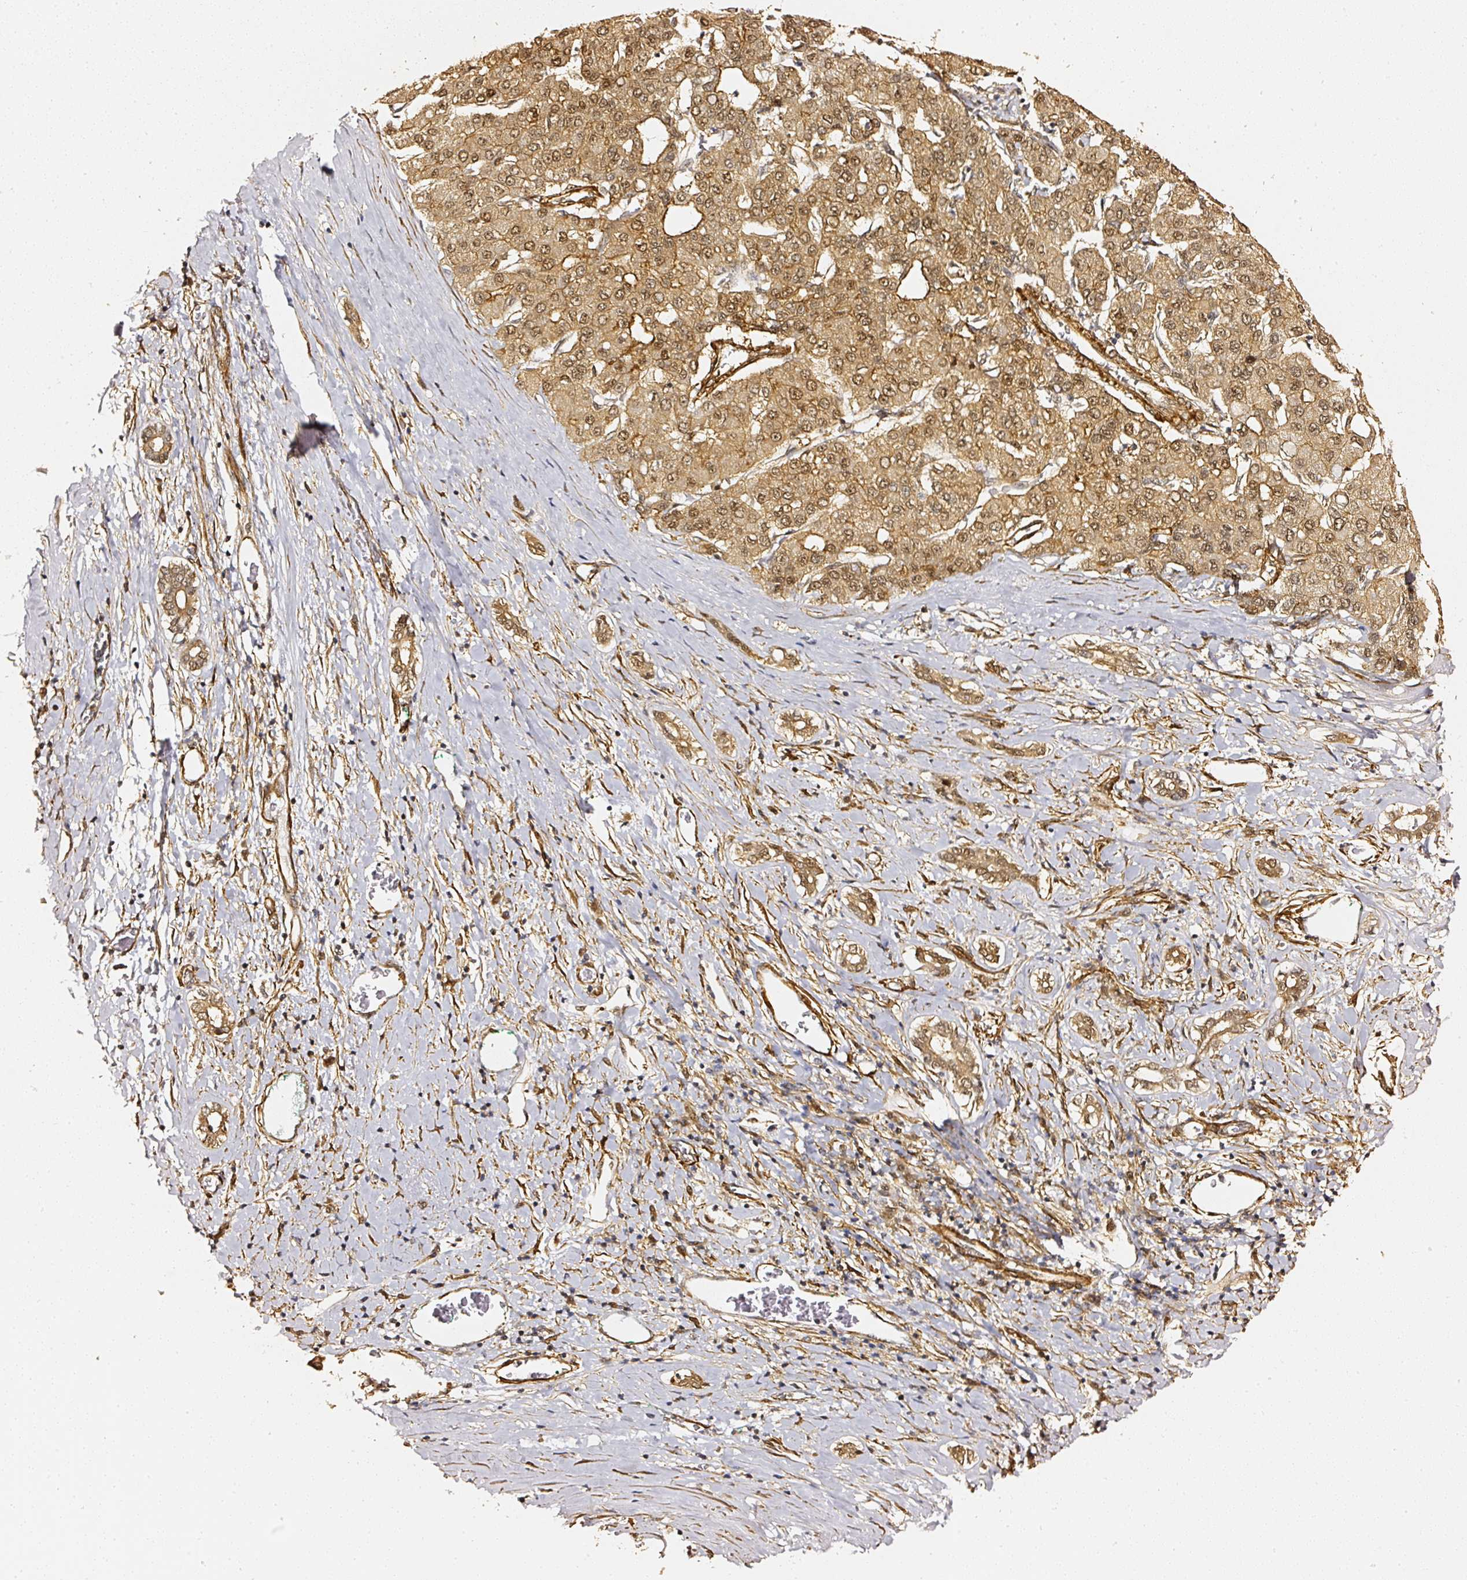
{"staining": {"intensity": "moderate", "quantity": ">75%", "location": "cytoplasmic/membranous,nuclear"}, "tissue": "liver cancer", "cell_type": "Tumor cells", "image_type": "cancer", "snomed": [{"axis": "morphology", "description": "Carcinoma, Hepatocellular, NOS"}, {"axis": "topography", "description": "Liver"}], "caption": "Liver cancer stained with DAB (3,3'-diaminobenzidine) immunohistochemistry (IHC) reveals medium levels of moderate cytoplasmic/membranous and nuclear staining in approximately >75% of tumor cells. Using DAB (brown) and hematoxylin (blue) stains, captured at high magnification using brightfield microscopy.", "gene": "PSMD1", "patient": {"sex": "male", "age": 65}}